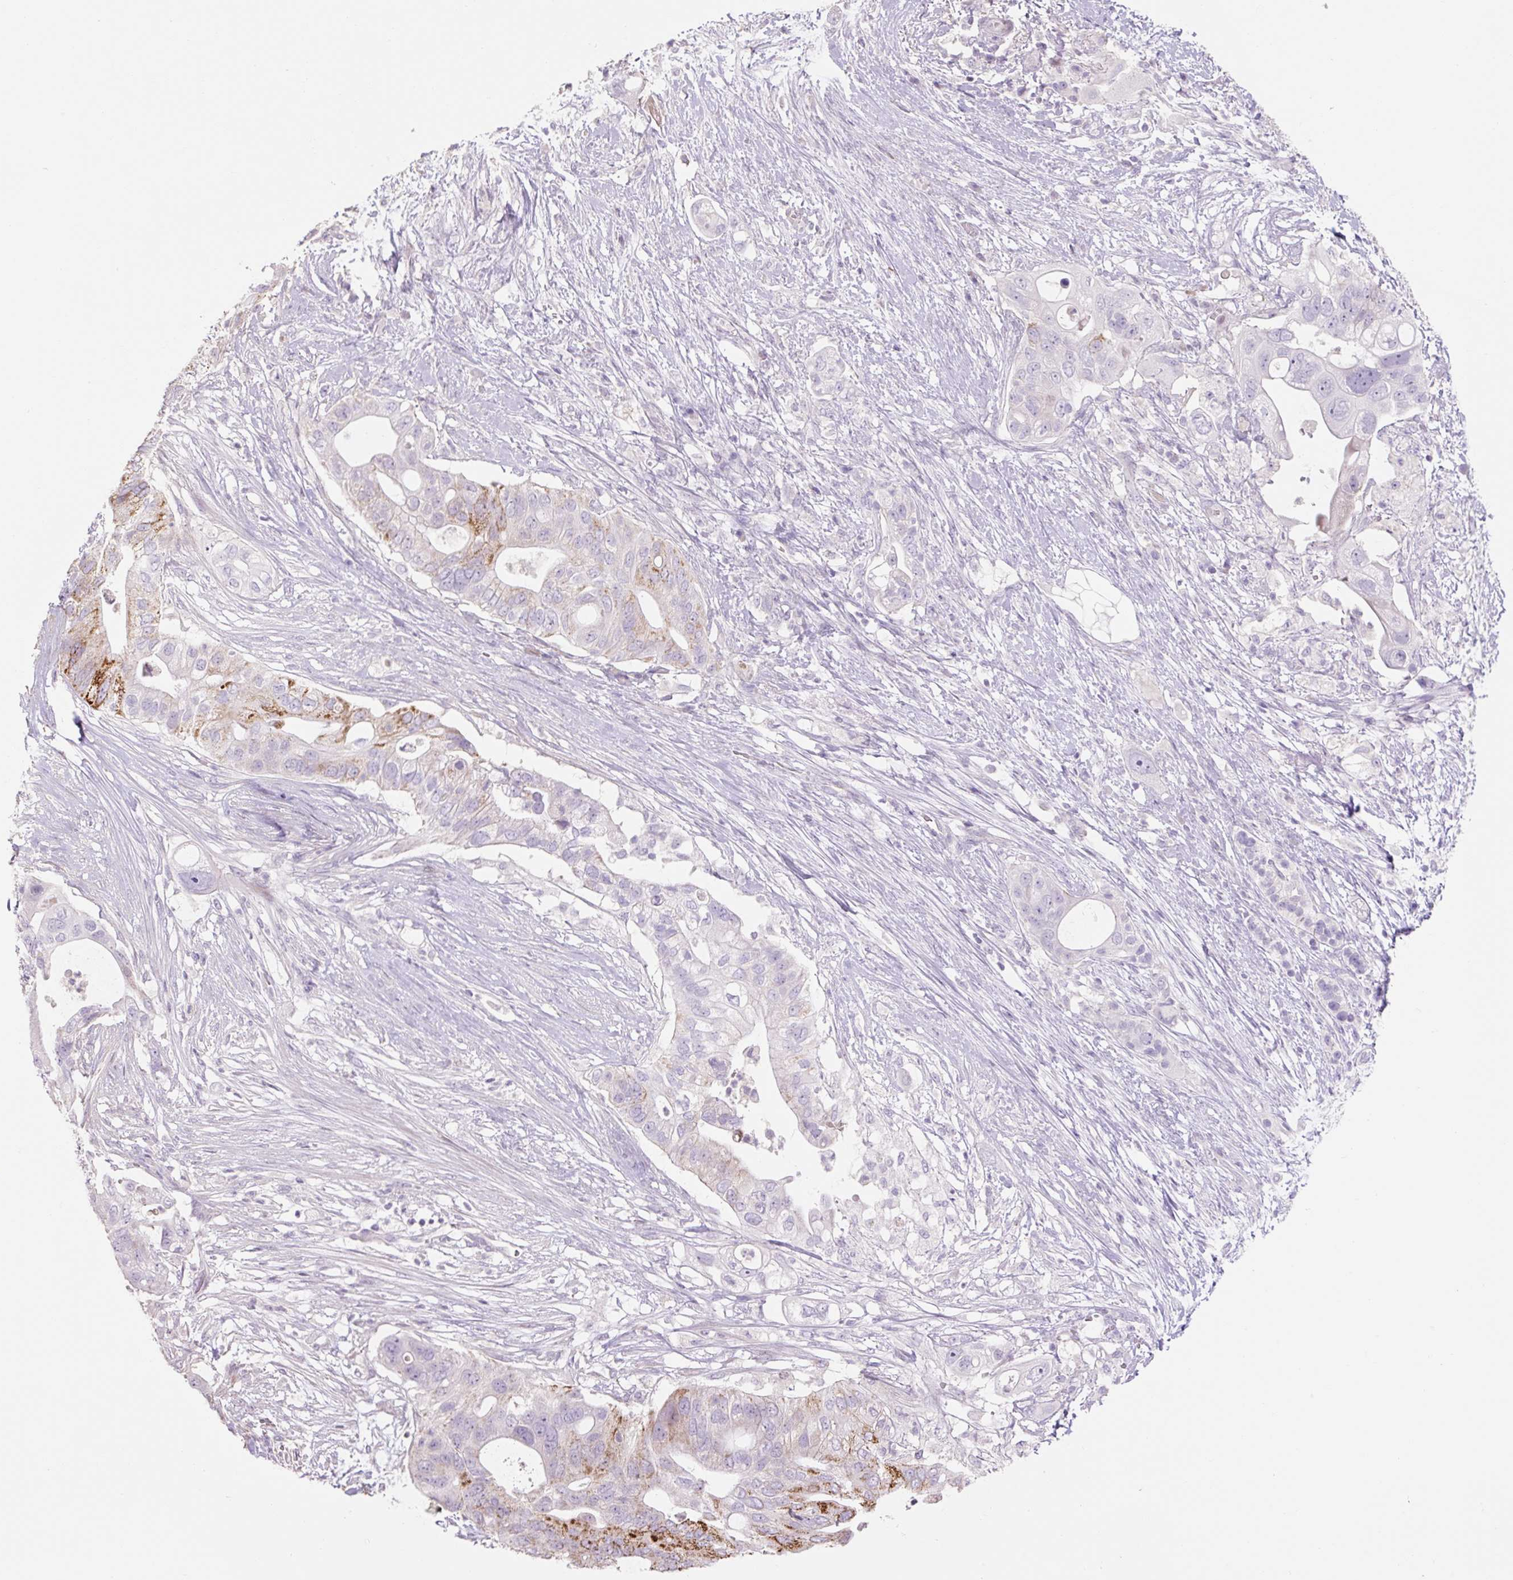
{"staining": {"intensity": "moderate", "quantity": "<25%", "location": "cytoplasmic/membranous"}, "tissue": "pancreatic cancer", "cell_type": "Tumor cells", "image_type": "cancer", "snomed": [{"axis": "morphology", "description": "Adenocarcinoma, NOS"}, {"axis": "topography", "description": "Pancreas"}], "caption": "Brown immunohistochemical staining in human adenocarcinoma (pancreatic) displays moderate cytoplasmic/membranous positivity in about <25% of tumor cells.", "gene": "ZNF552", "patient": {"sex": "female", "age": 72}}